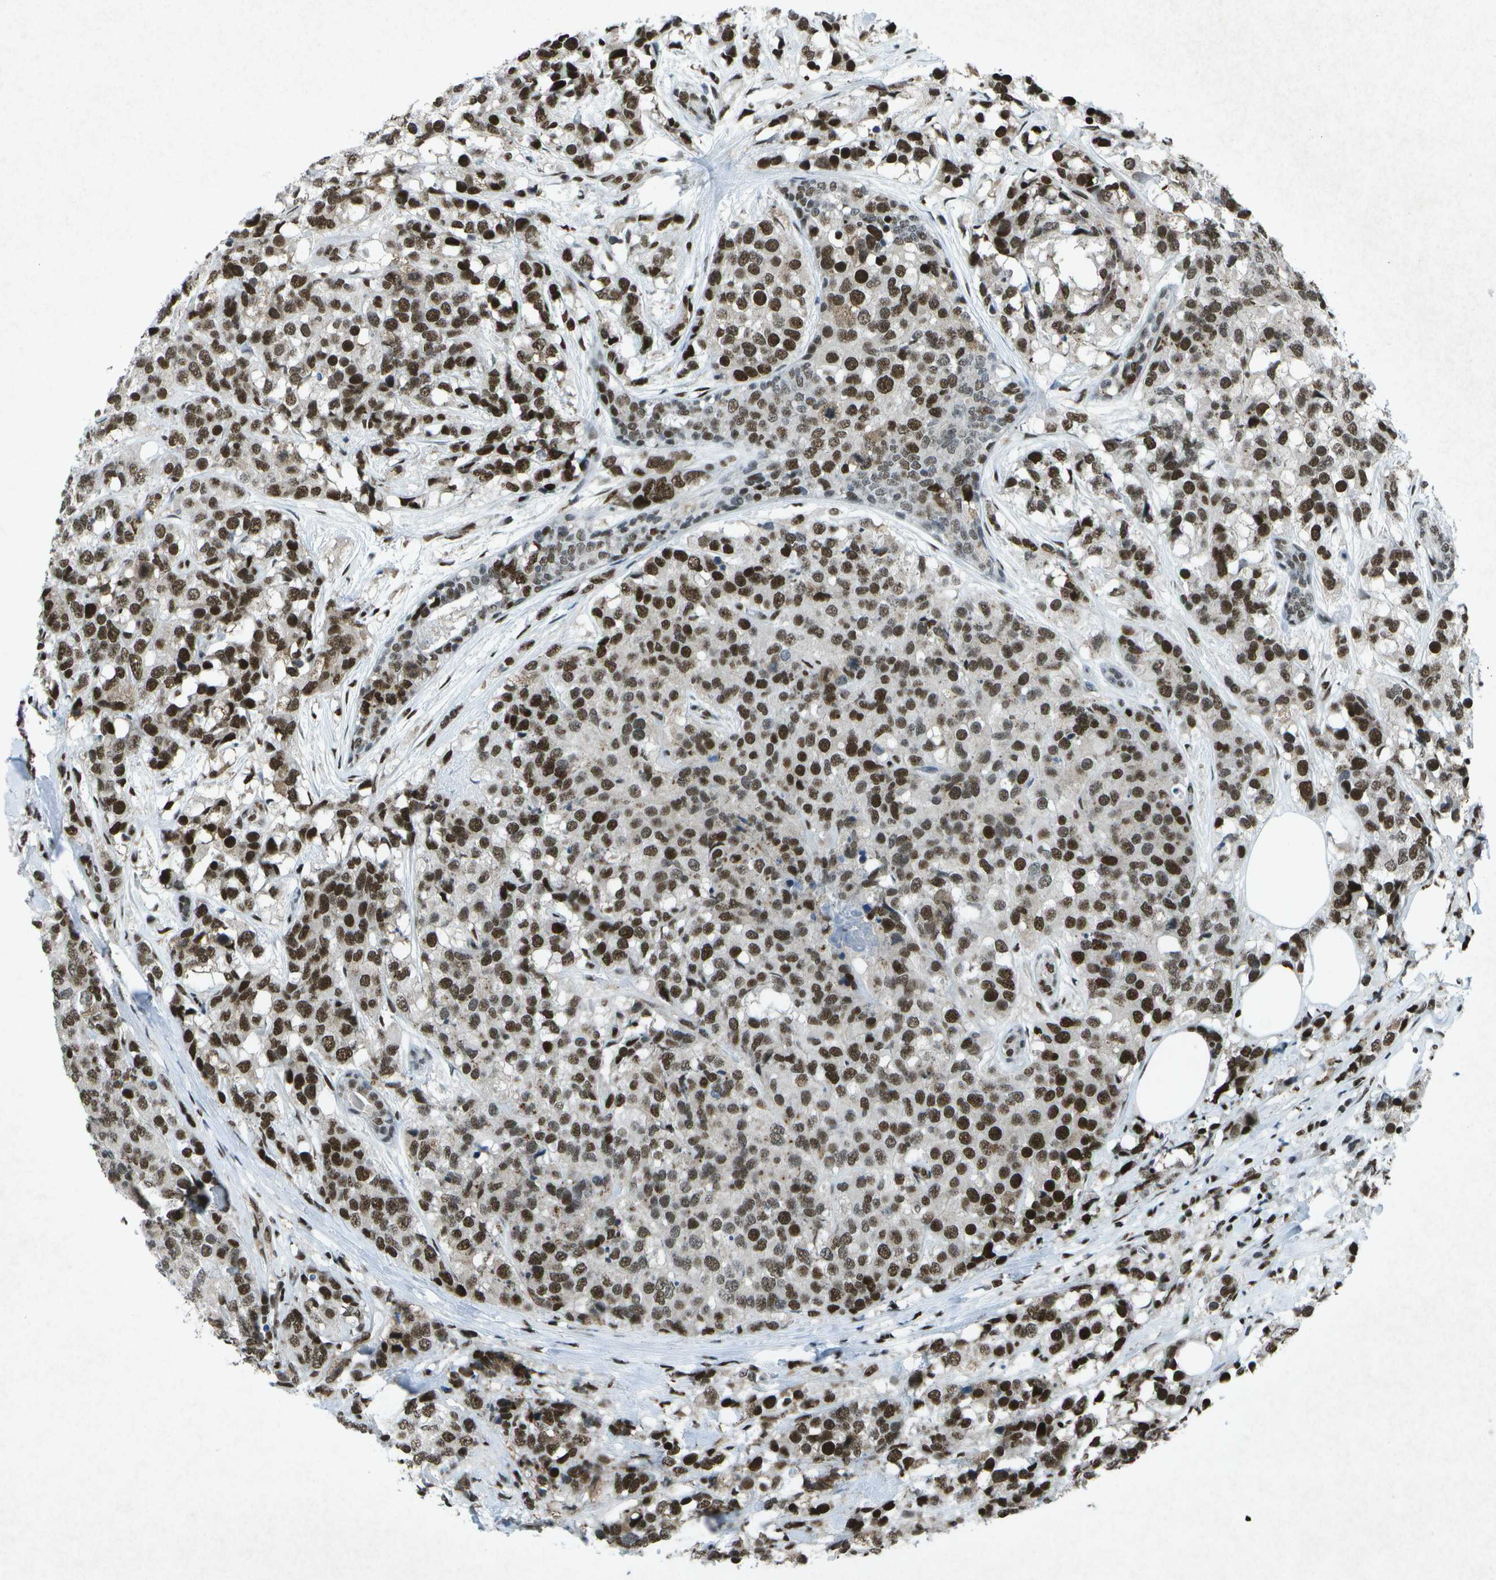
{"staining": {"intensity": "strong", "quantity": ">75%", "location": "nuclear"}, "tissue": "breast cancer", "cell_type": "Tumor cells", "image_type": "cancer", "snomed": [{"axis": "morphology", "description": "Lobular carcinoma"}, {"axis": "topography", "description": "Breast"}], "caption": "IHC micrograph of neoplastic tissue: breast lobular carcinoma stained using IHC exhibits high levels of strong protein expression localized specifically in the nuclear of tumor cells, appearing as a nuclear brown color.", "gene": "MTA2", "patient": {"sex": "female", "age": 59}}